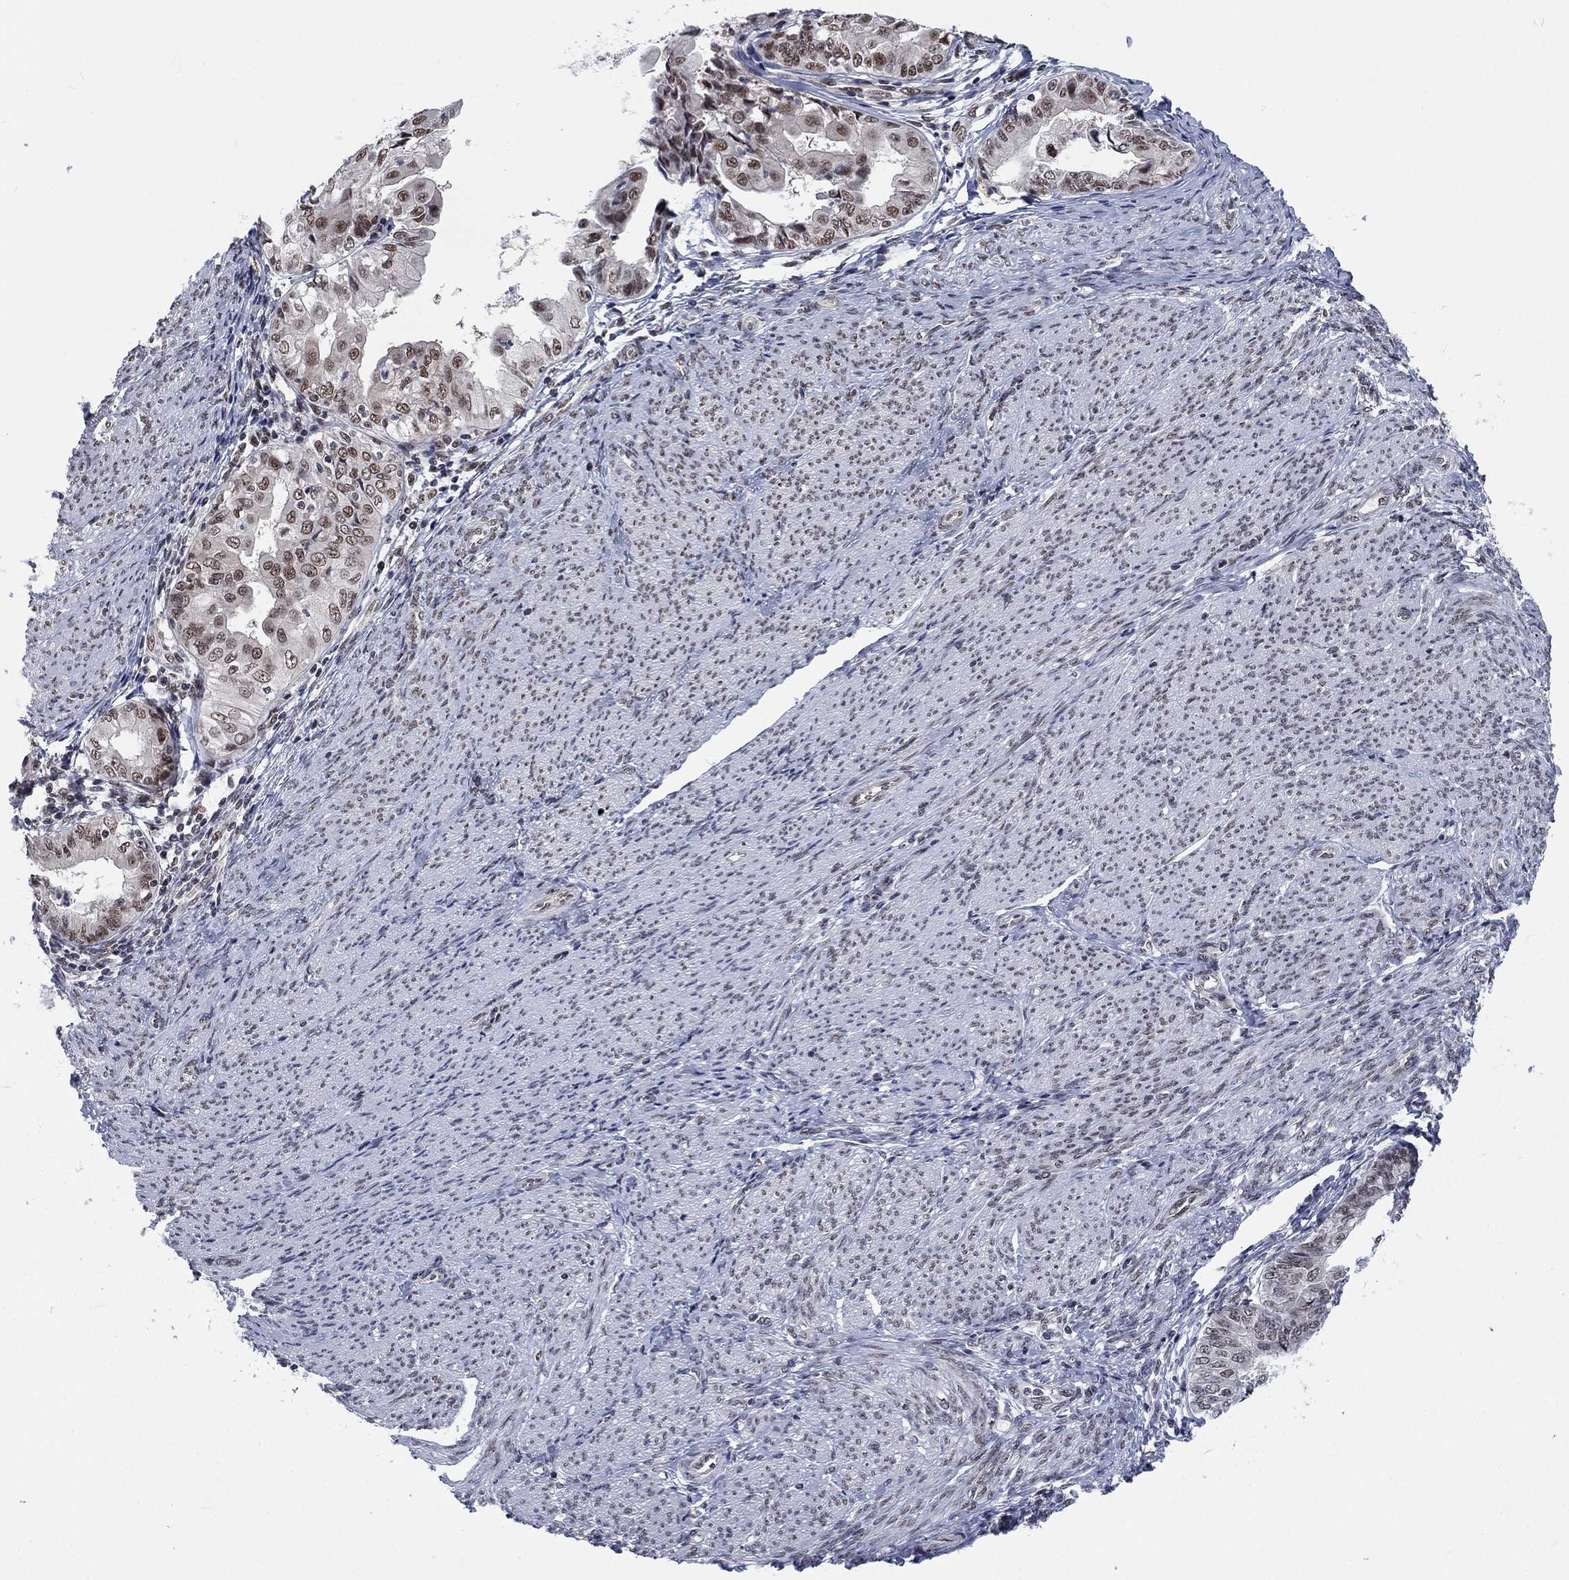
{"staining": {"intensity": "moderate", "quantity": "<25%", "location": "nuclear"}, "tissue": "endometrial cancer", "cell_type": "Tumor cells", "image_type": "cancer", "snomed": [{"axis": "morphology", "description": "Adenocarcinoma, NOS"}, {"axis": "topography", "description": "Endometrium"}], "caption": "Endometrial cancer (adenocarcinoma) stained for a protein (brown) shows moderate nuclear positive expression in approximately <25% of tumor cells.", "gene": "FYTTD1", "patient": {"sex": "female", "age": 68}}